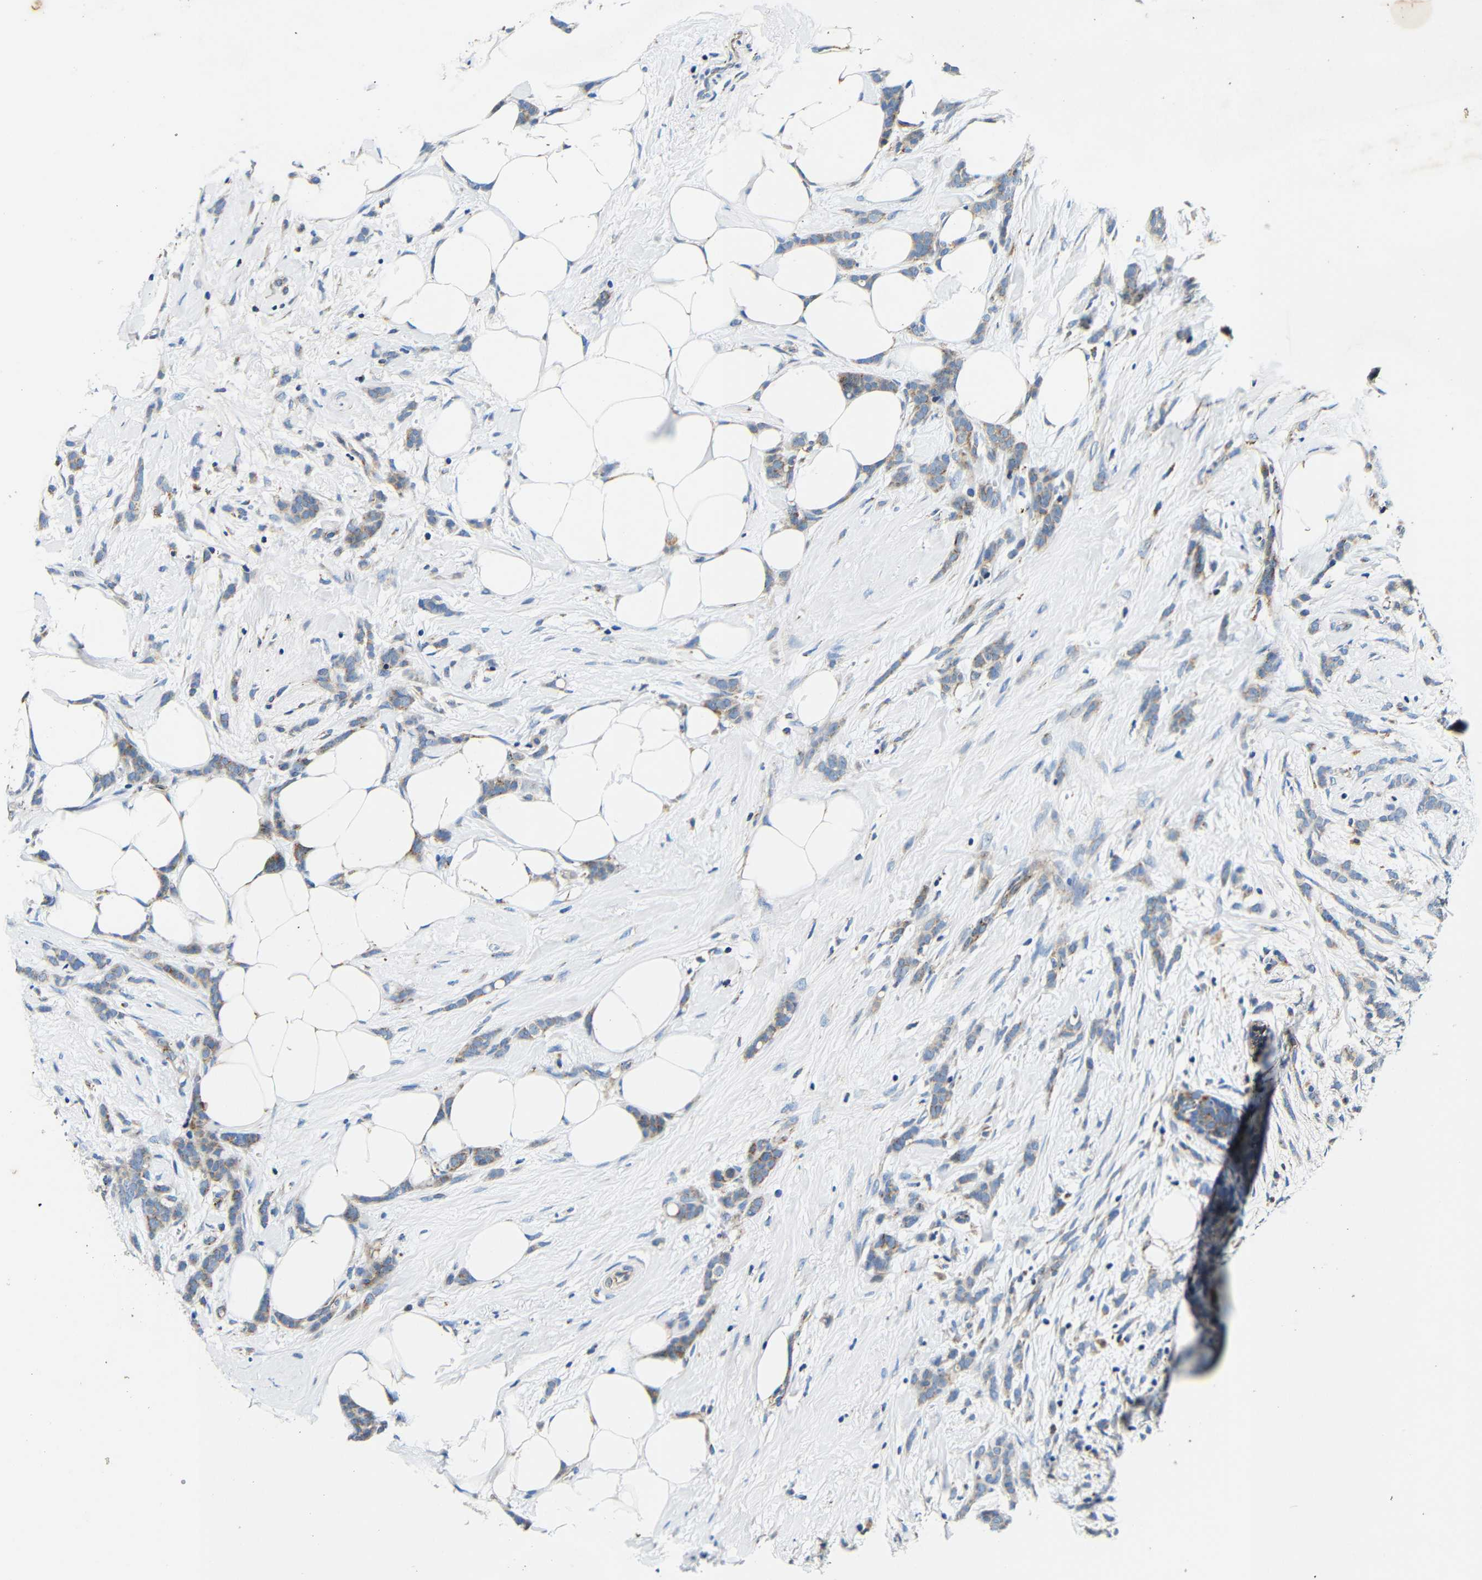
{"staining": {"intensity": "weak", "quantity": ">75%", "location": "cytoplasmic/membranous"}, "tissue": "breast cancer", "cell_type": "Tumor cells", "image_type": "cancer", "snomed": [{"axis": "morphology", "description": "Duct carcinoma"}, {"axis": "topography", "description": "Breast"}], "caption": "A brown stain labels weak cytoplasmic/membranous positivity of a protein in human invasive ductal carcinoma (breast) tumor cells.", "gene": "GALNT18", "patient": {"sex": "female", "age": 91}}